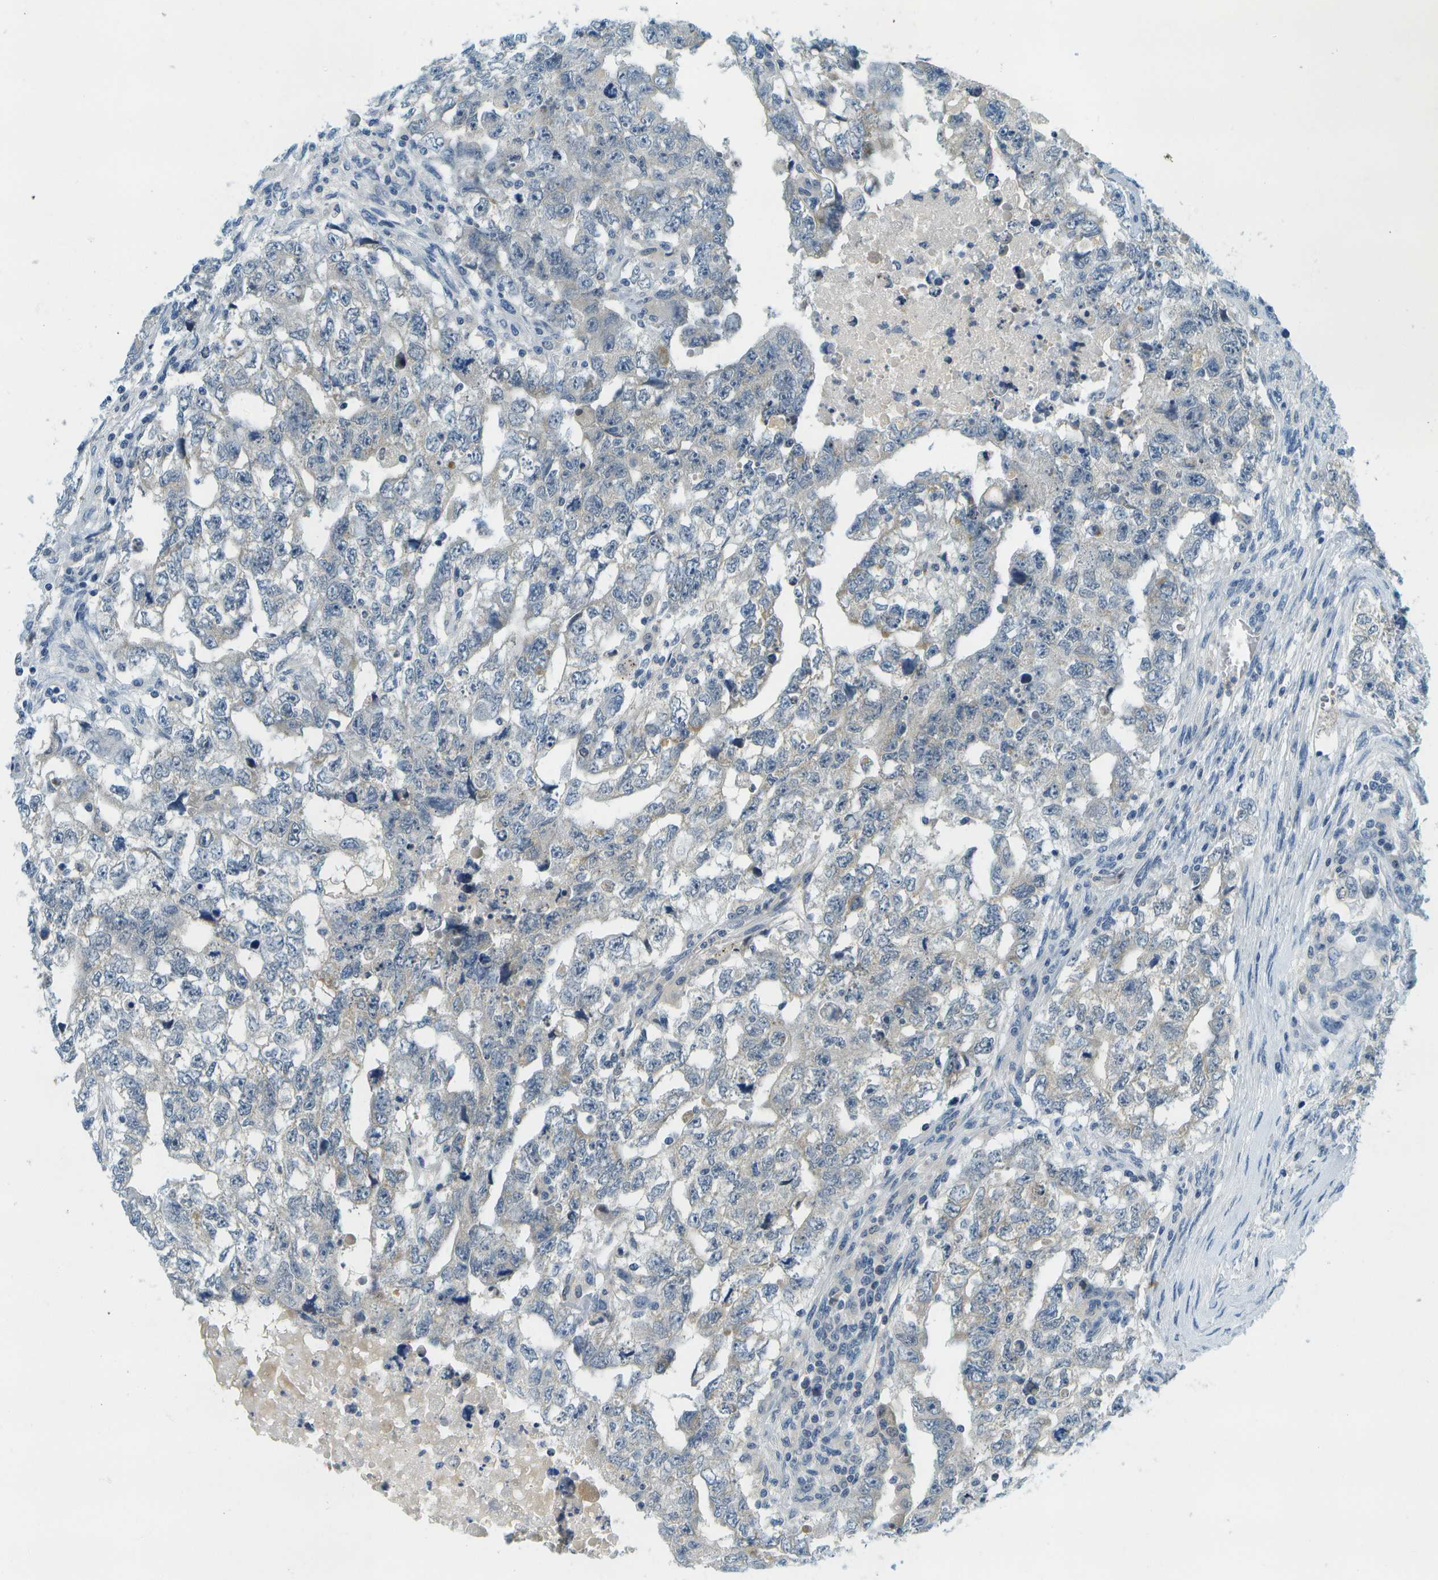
{"staining": {"intensity": "negative", "quantity": "none", "location": "none"}, "tissue": "testis cancer", "cell_type": "Tumor cells", "image_type": "cancer", "snomed": [{"axis": "morphology", "description": "Carcinoma, Embryonal, NOS"}, {"axis": "topography", "description": "Testis"}], "caption": "High power microscopy micrograph of an immunohistochemistry (IHC) image of testis cancer (embryonal carcinoma), revealing no significant staining in tumor cells.", "gene": "RASGRP2", "patient": {"sex": "male", "age": 36}}